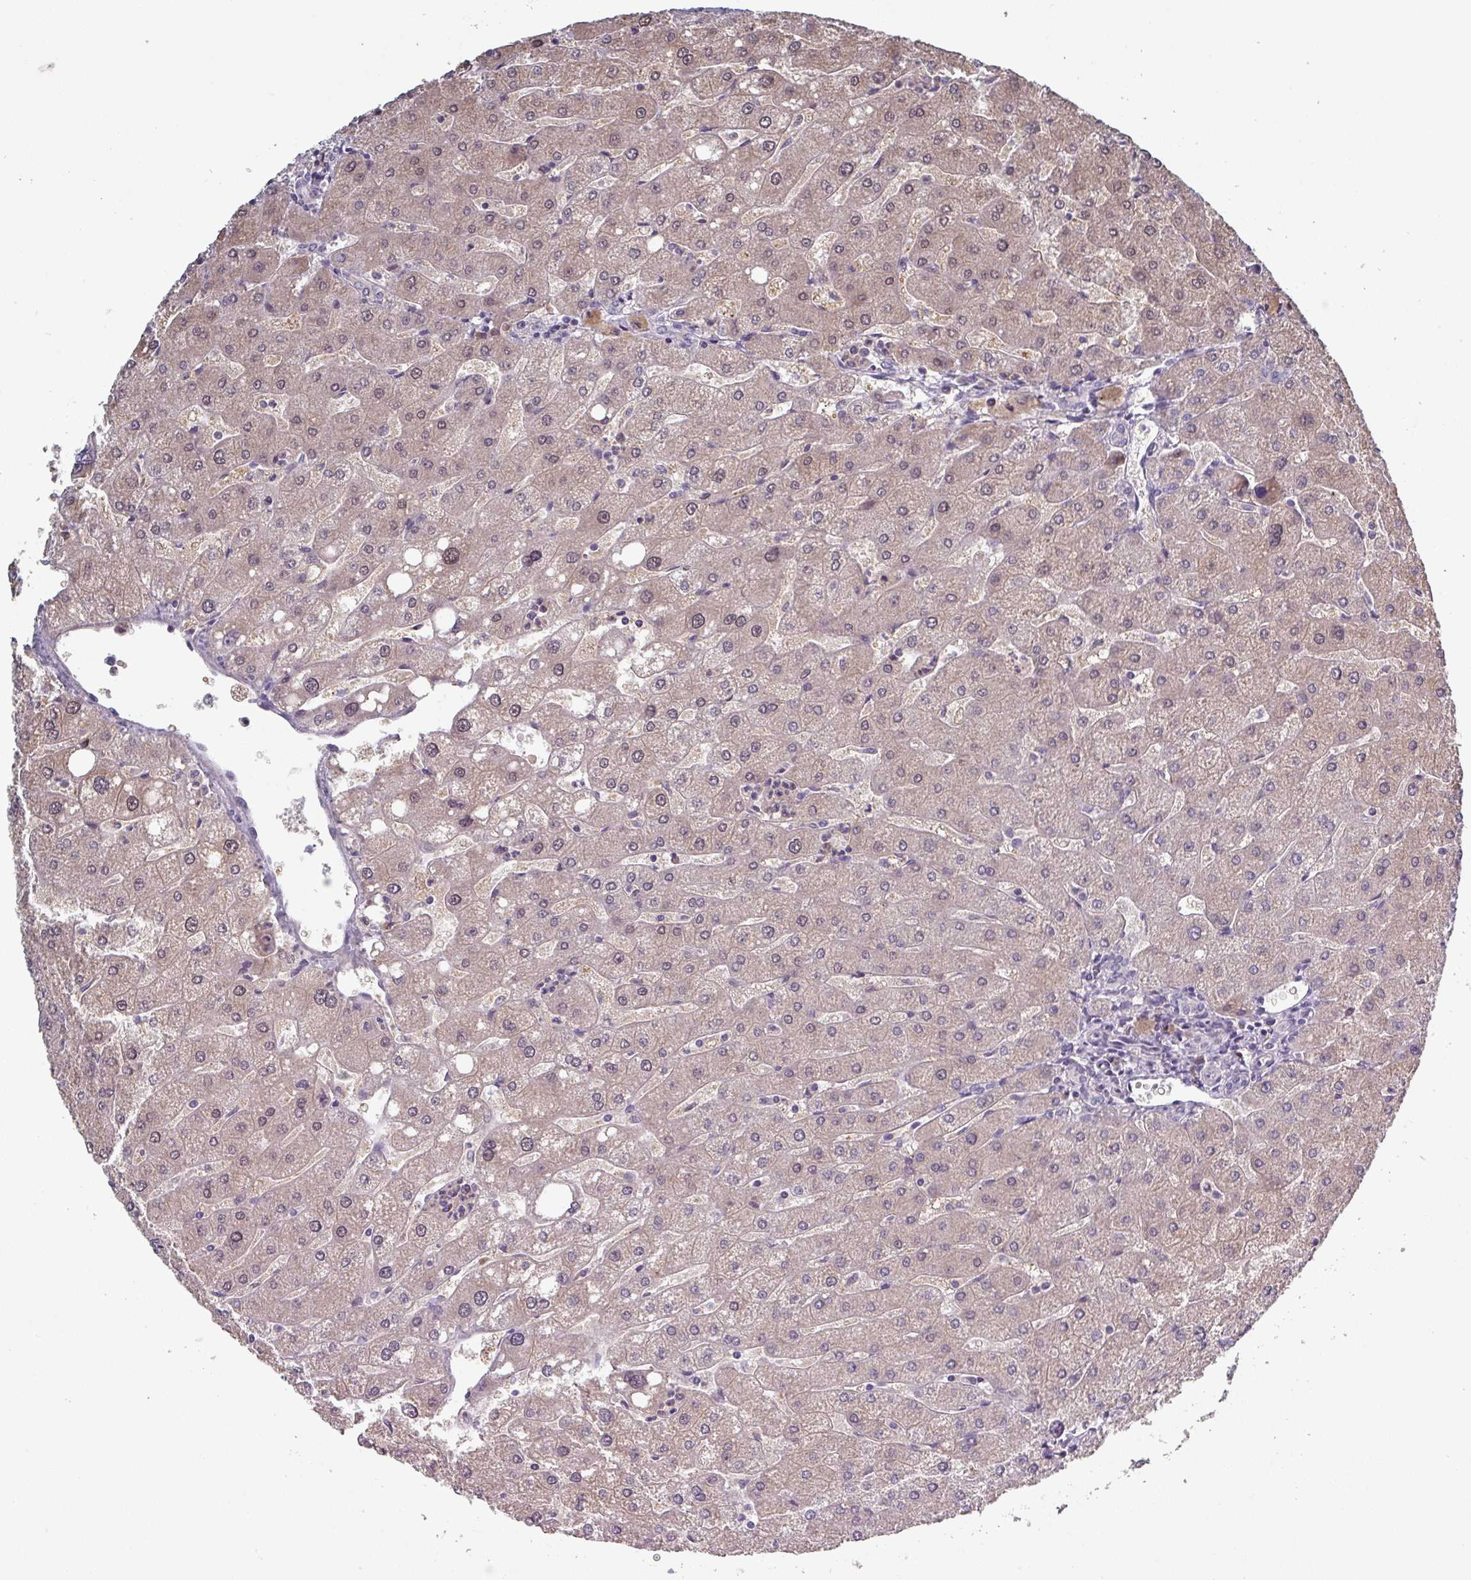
{"staining": {"intensity": "negative", "quantity": "none", "location": "none"}, "tissue": "liver", "cell_type": "Cholangiocytes", "image_type": "normal", "snomed": [{"axis": "morphology", "description": "Normal tissue, NOS"}, {"axis": "topography", "description": "Liver"}], "caption": "An immunohistochemistry micrograph of normal liver is shown. There is no staining in cholangiocytes of liver. Nuclei are stained in blue.", "gene": "PRAMEF7", "patient": {"sex": "male", "age": 67}}